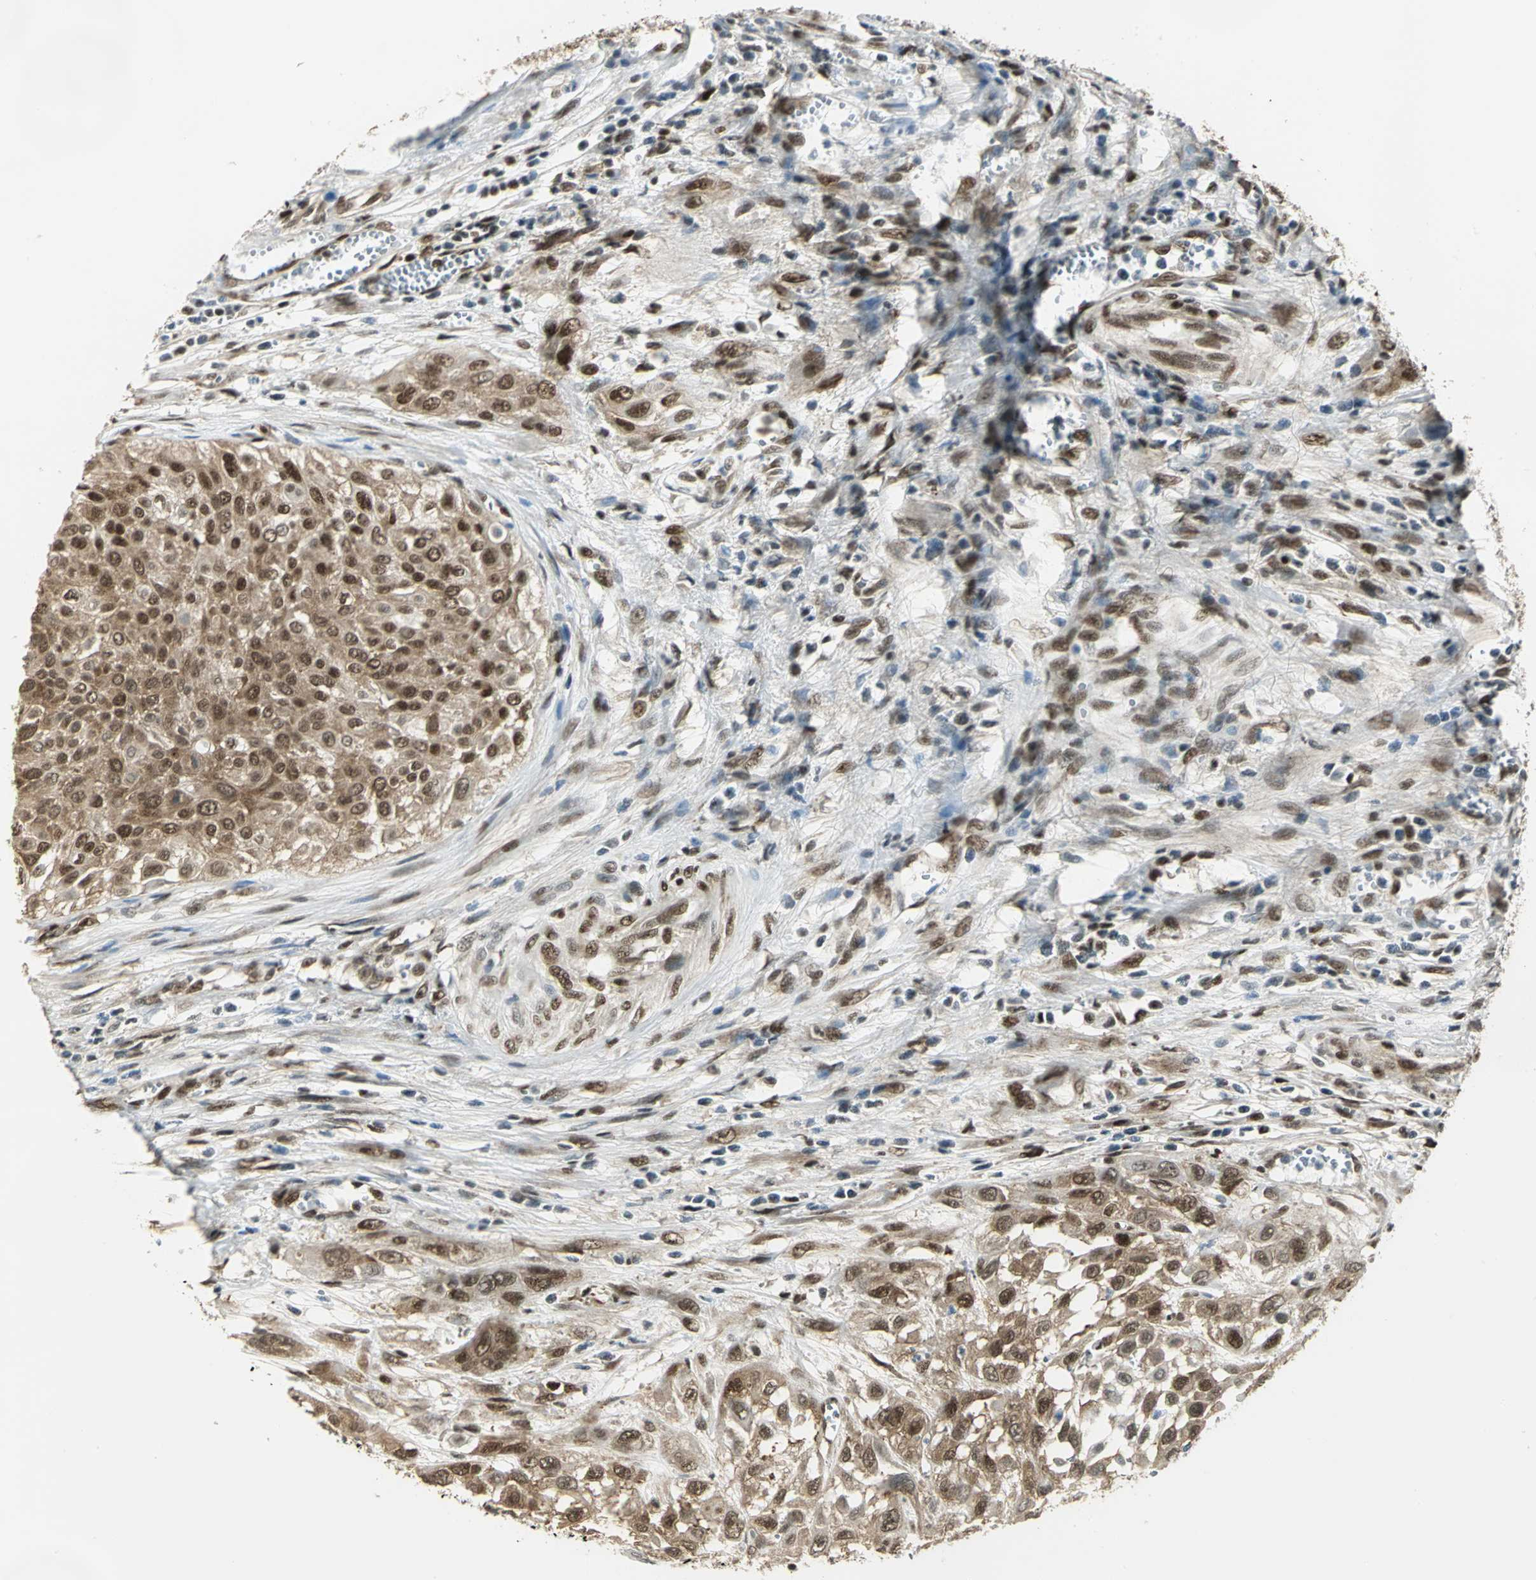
{"staining": {"intensity": "moderate", "quantity": ">75%", "location": "cytoplasmic/membranous,nuclear"}, "tissue": "urothelial cancer", "cell_type": "Tumor cells", "image_type": "cancer", "snomed": [{"axis": "morphology", "description": "Urothelial carcinoma, High grade"}, {"axis": "topography", "description": "Urinary bladder"}], "caption": "The photomicrograph displays immunohistochemical staining of urothelial cancer. There is moderate cytoplasmic/membranous and nuclear expression is seen in about >75% of tumor cells.", "gene": "DDX5", "patient": {"sex": "male", "age": 57}}